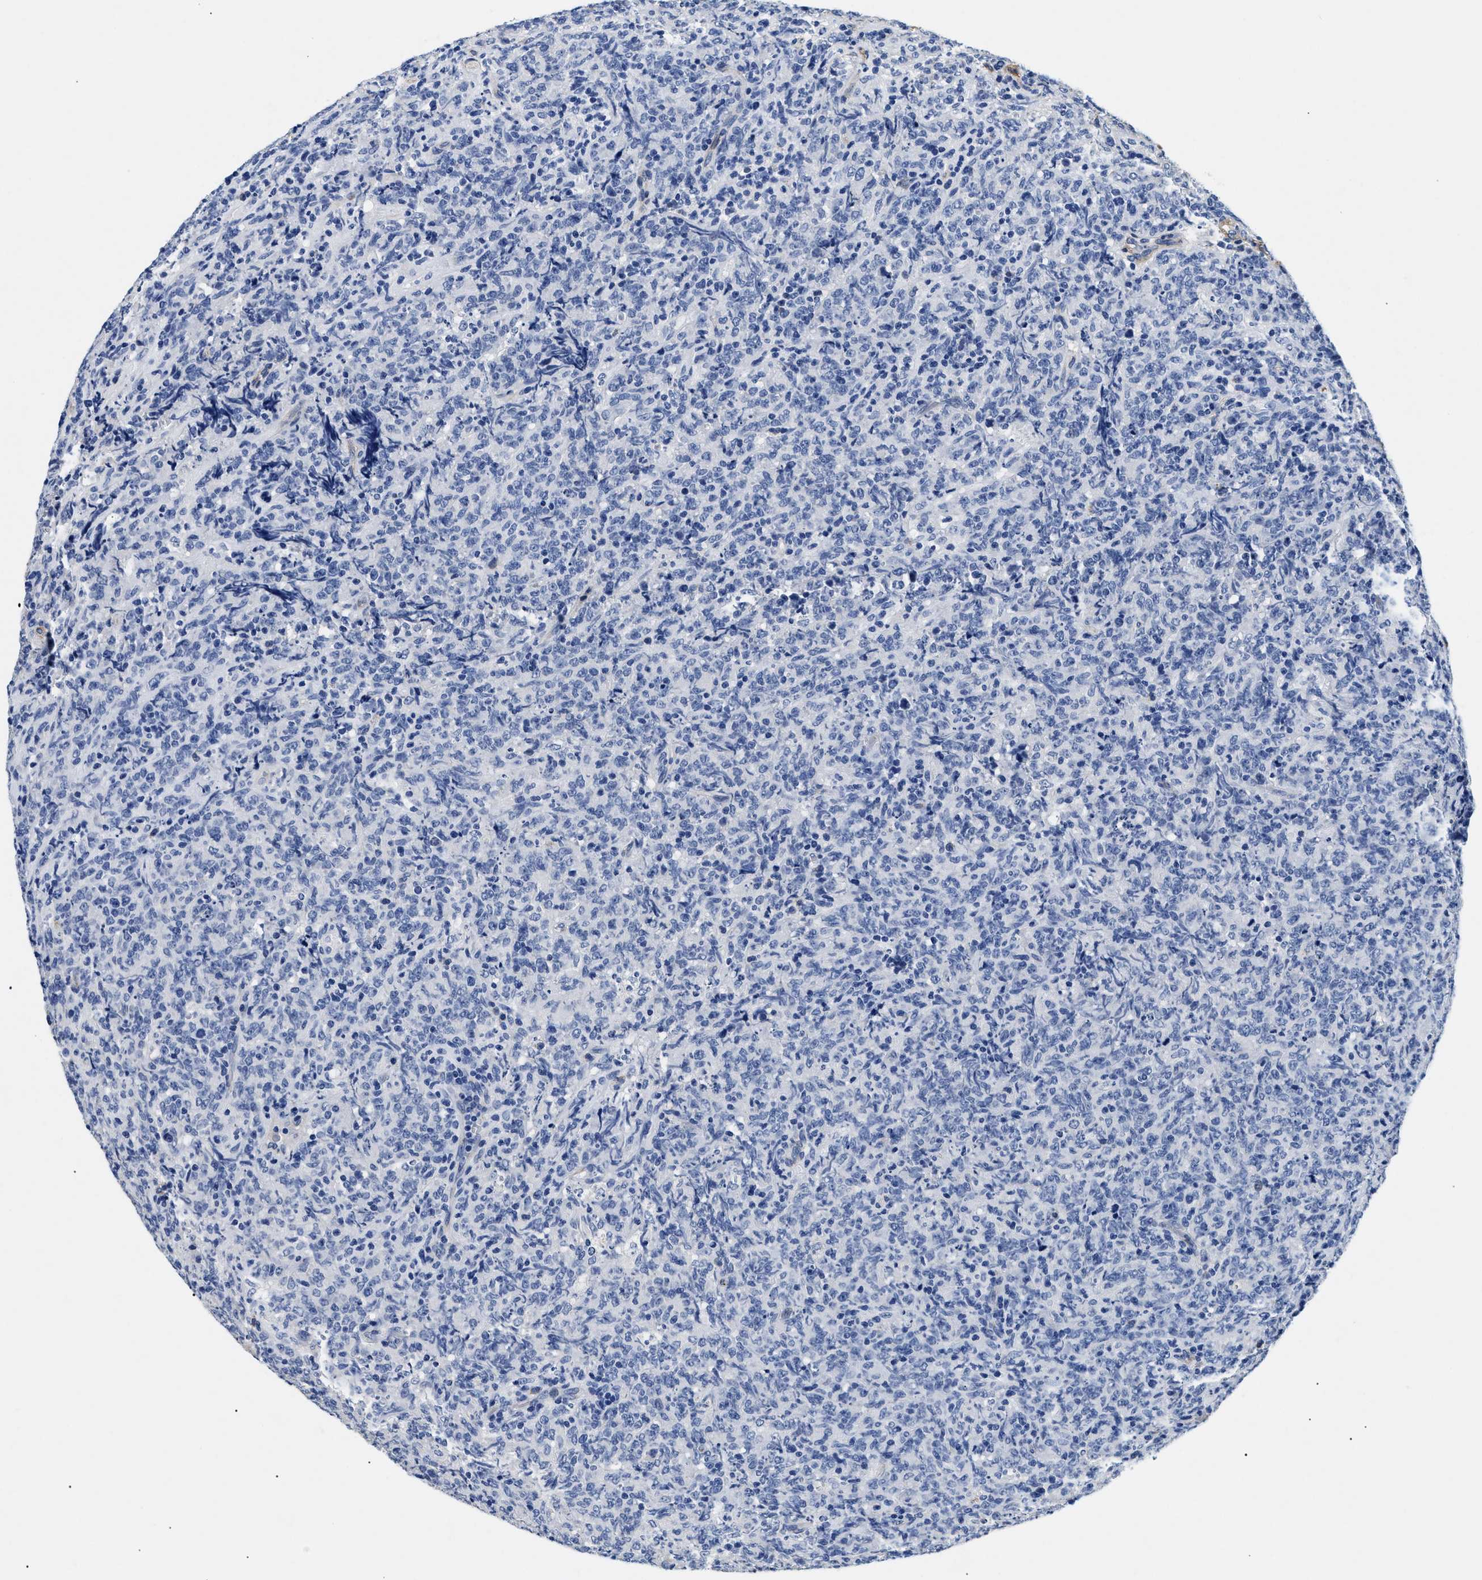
{"staining": {"intensity": "negative", "quantity": "none", "location": "none"}, "tissue": "lymphoma", "cell_type": "Tumor cells", "image_type": "cancer", "snomed": [{"axis": "morphology", "description": "Malignant lymphoma, non-Hodgkin's type, High grade"}, {"axis": "topography", "description": "Tonsil"}], "caption": "Lymphoma stained for a protein using immunohistochemistry exhibits no staining tumor cells.", "gene": "LAMA3", "patient": {"sex": "female", "age": 36}}